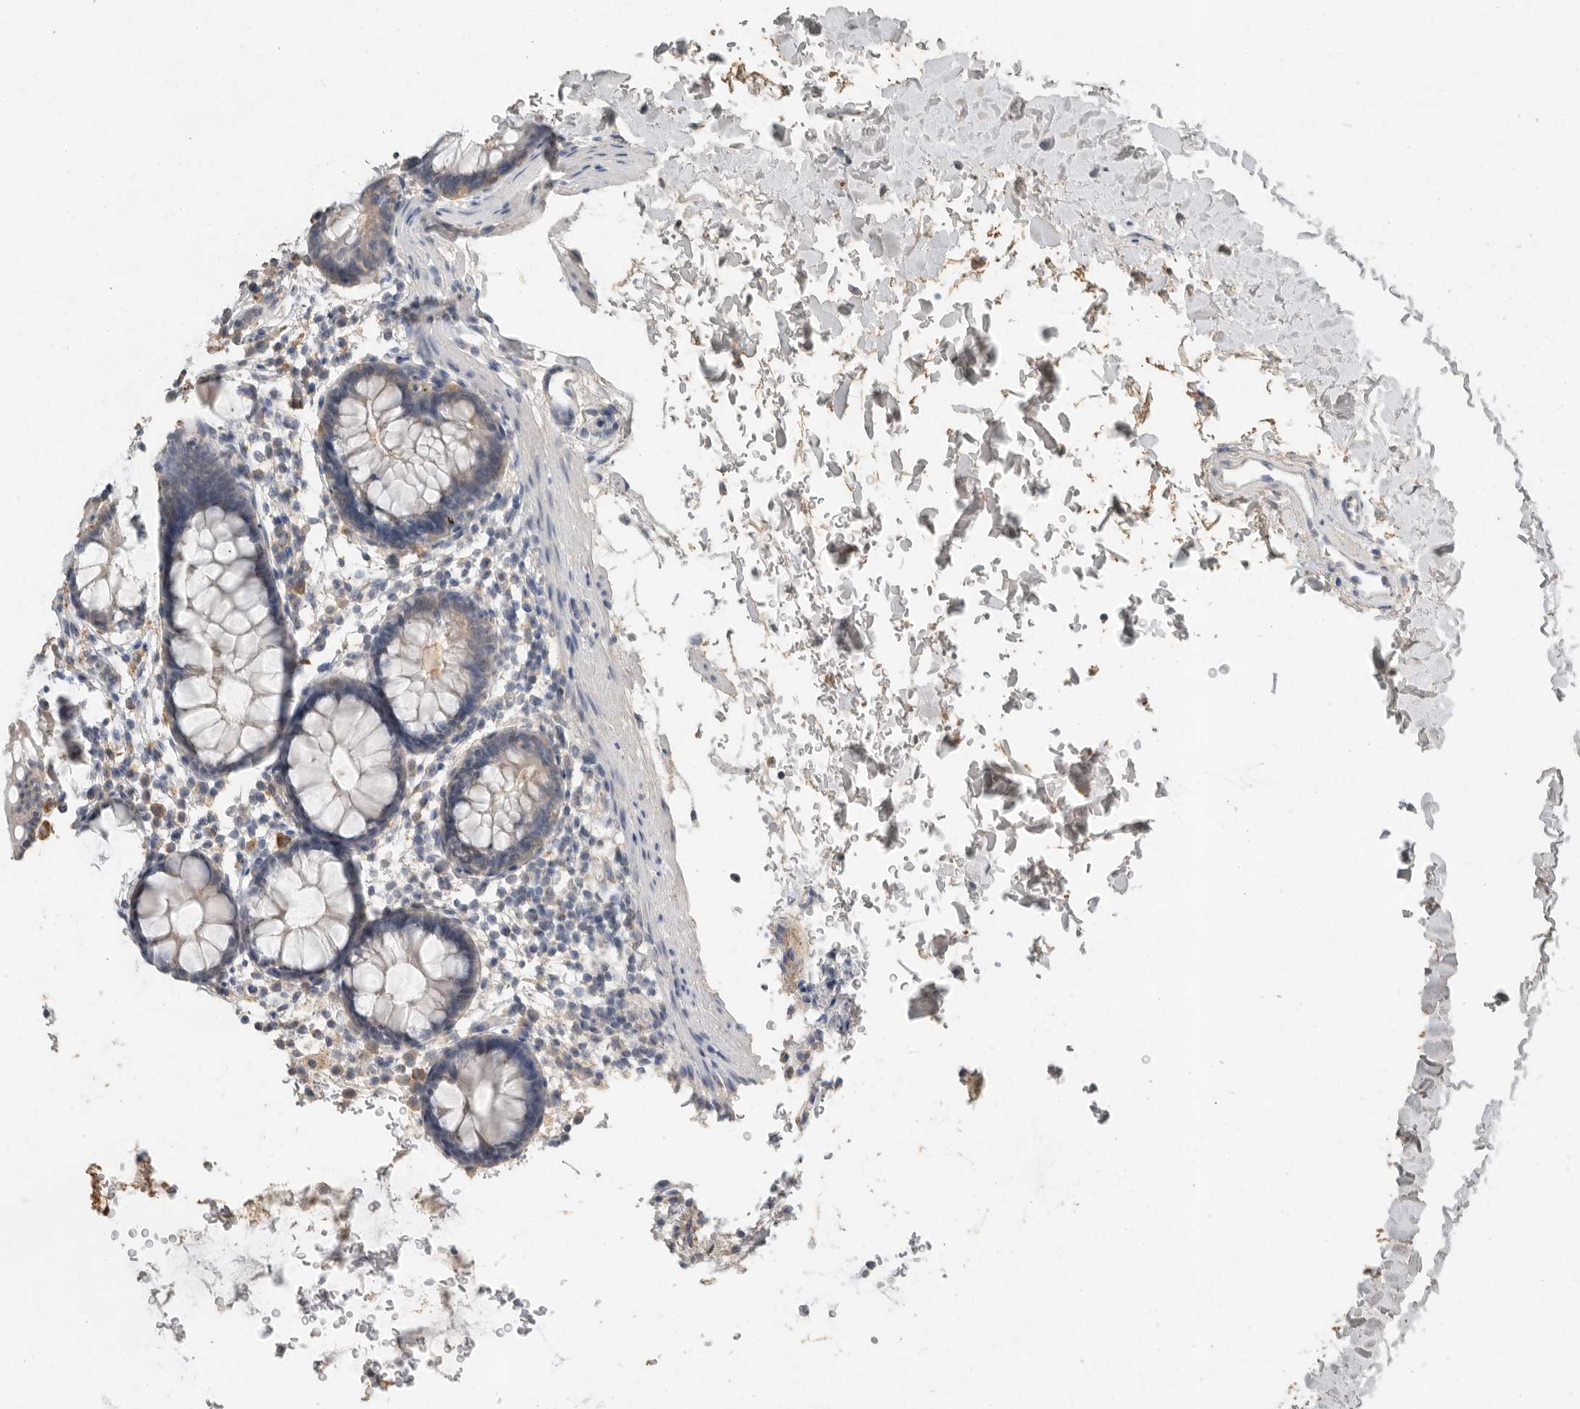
{"staining": {"intensity": "weak", "quantity": "<25%", "location": "cytoplasmic/membranous"}, "tissue": "rectum", "cell_type": "Glandular cells", "image_type": "normal", "snomed": [{"axis": "morphology", "description": "Normal tissue, NOS"}, {"axis": "topography", "description": "Rectum"}], "caption": "Histopathology image shows no significant protein positivity in glandular cells of benign rectum.", "gene": "CTF1", "patient": {"sex": "female", "age": 24}}